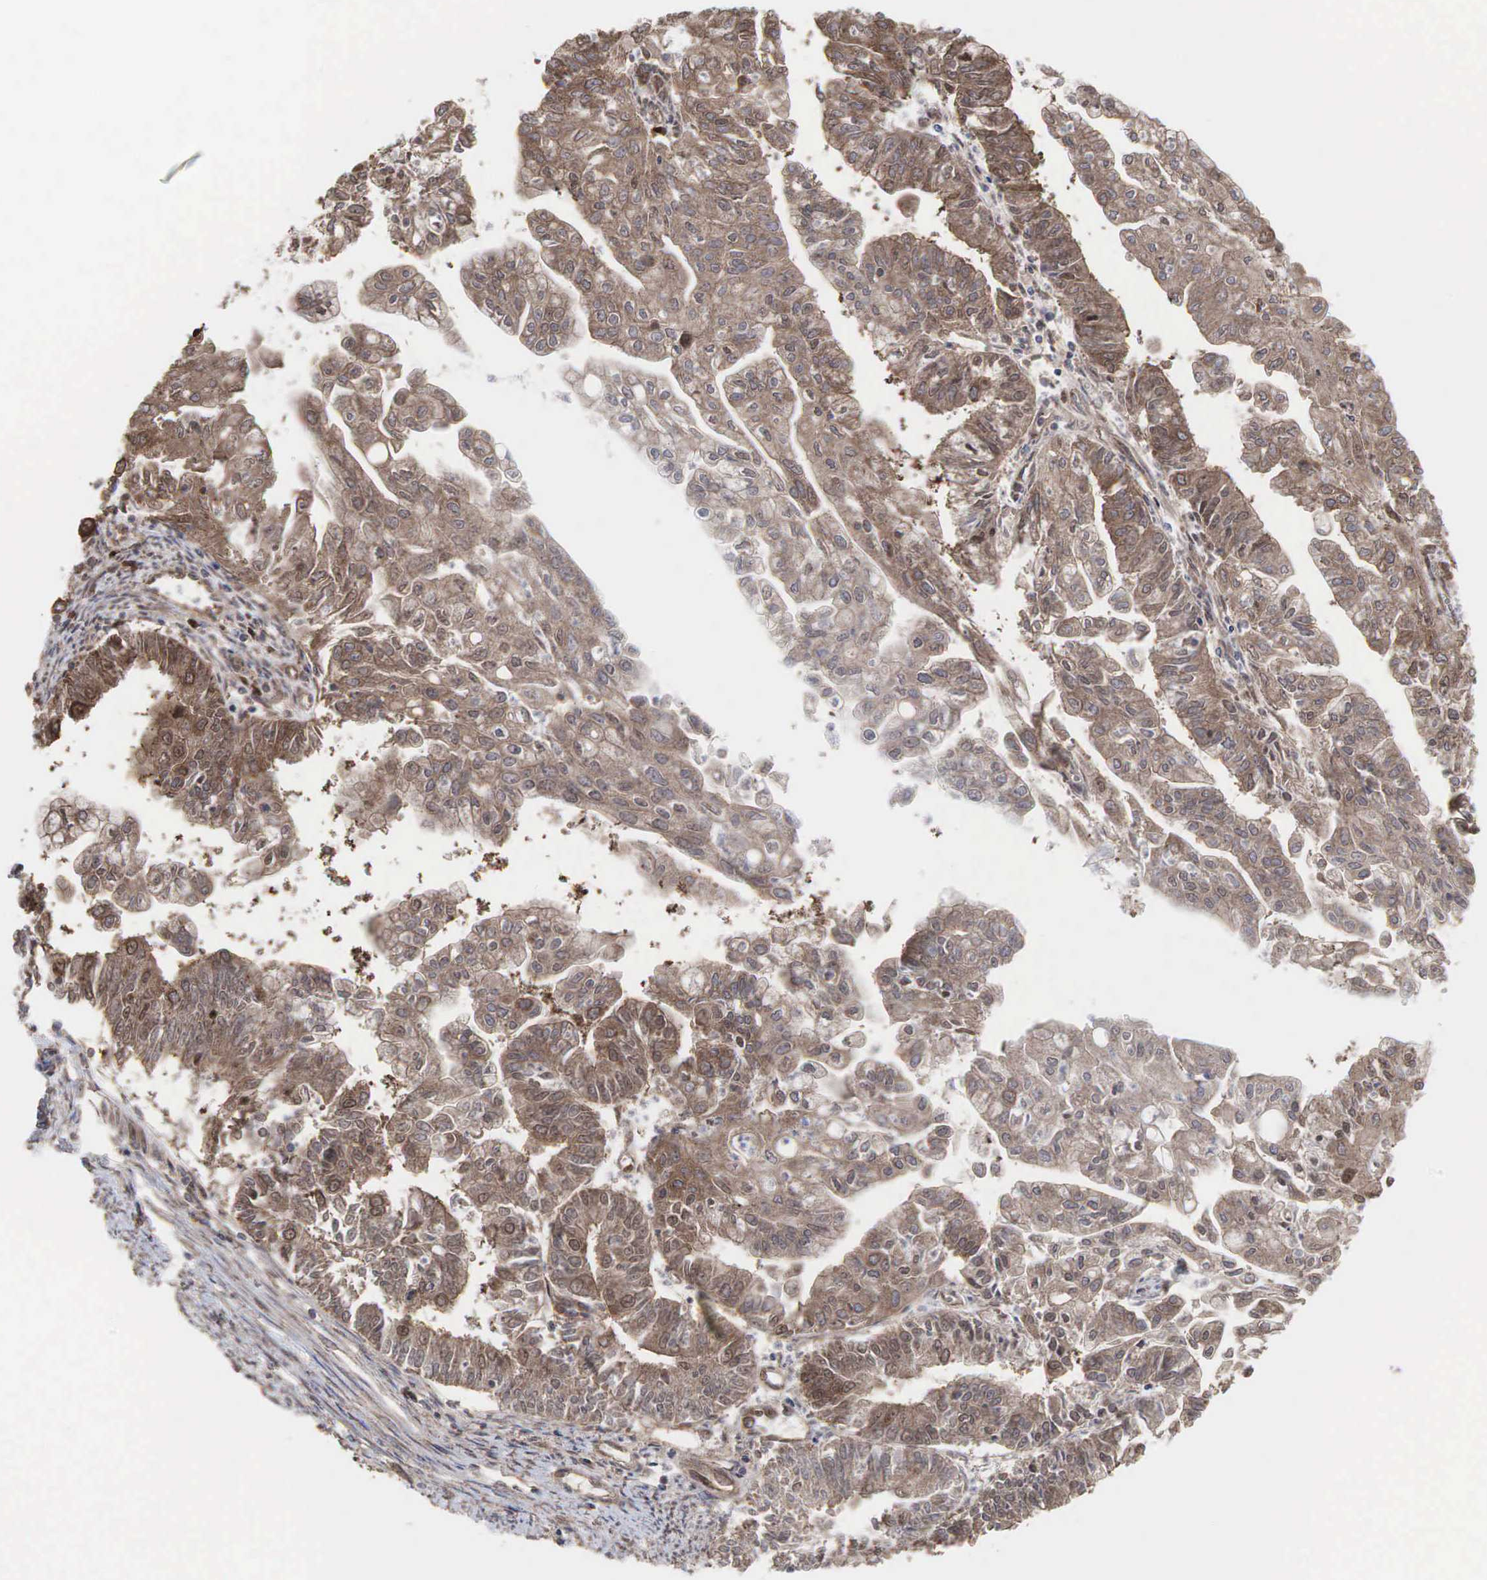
{"staining": {"intensity": "weak", "quantity": ">75%", "location": "cytoplasmic/membranous"}, "tissue": "endometrial cancer", "cell_type": "Tumor cells", "image_type": "cancer", "snomed": [{"axis": "morphology", "description": "Adenocarcinoma, NOS"}, {"axis": "topography", "description": "Endometrium"}], "caption": "IHC of human endometrial cancer reveals low levels of weak cytoplasmic/membranous expression in approximately >75% of tumor cells.", "gene": "PABPC5", "patient": {"sex": "female", "age": 75}}